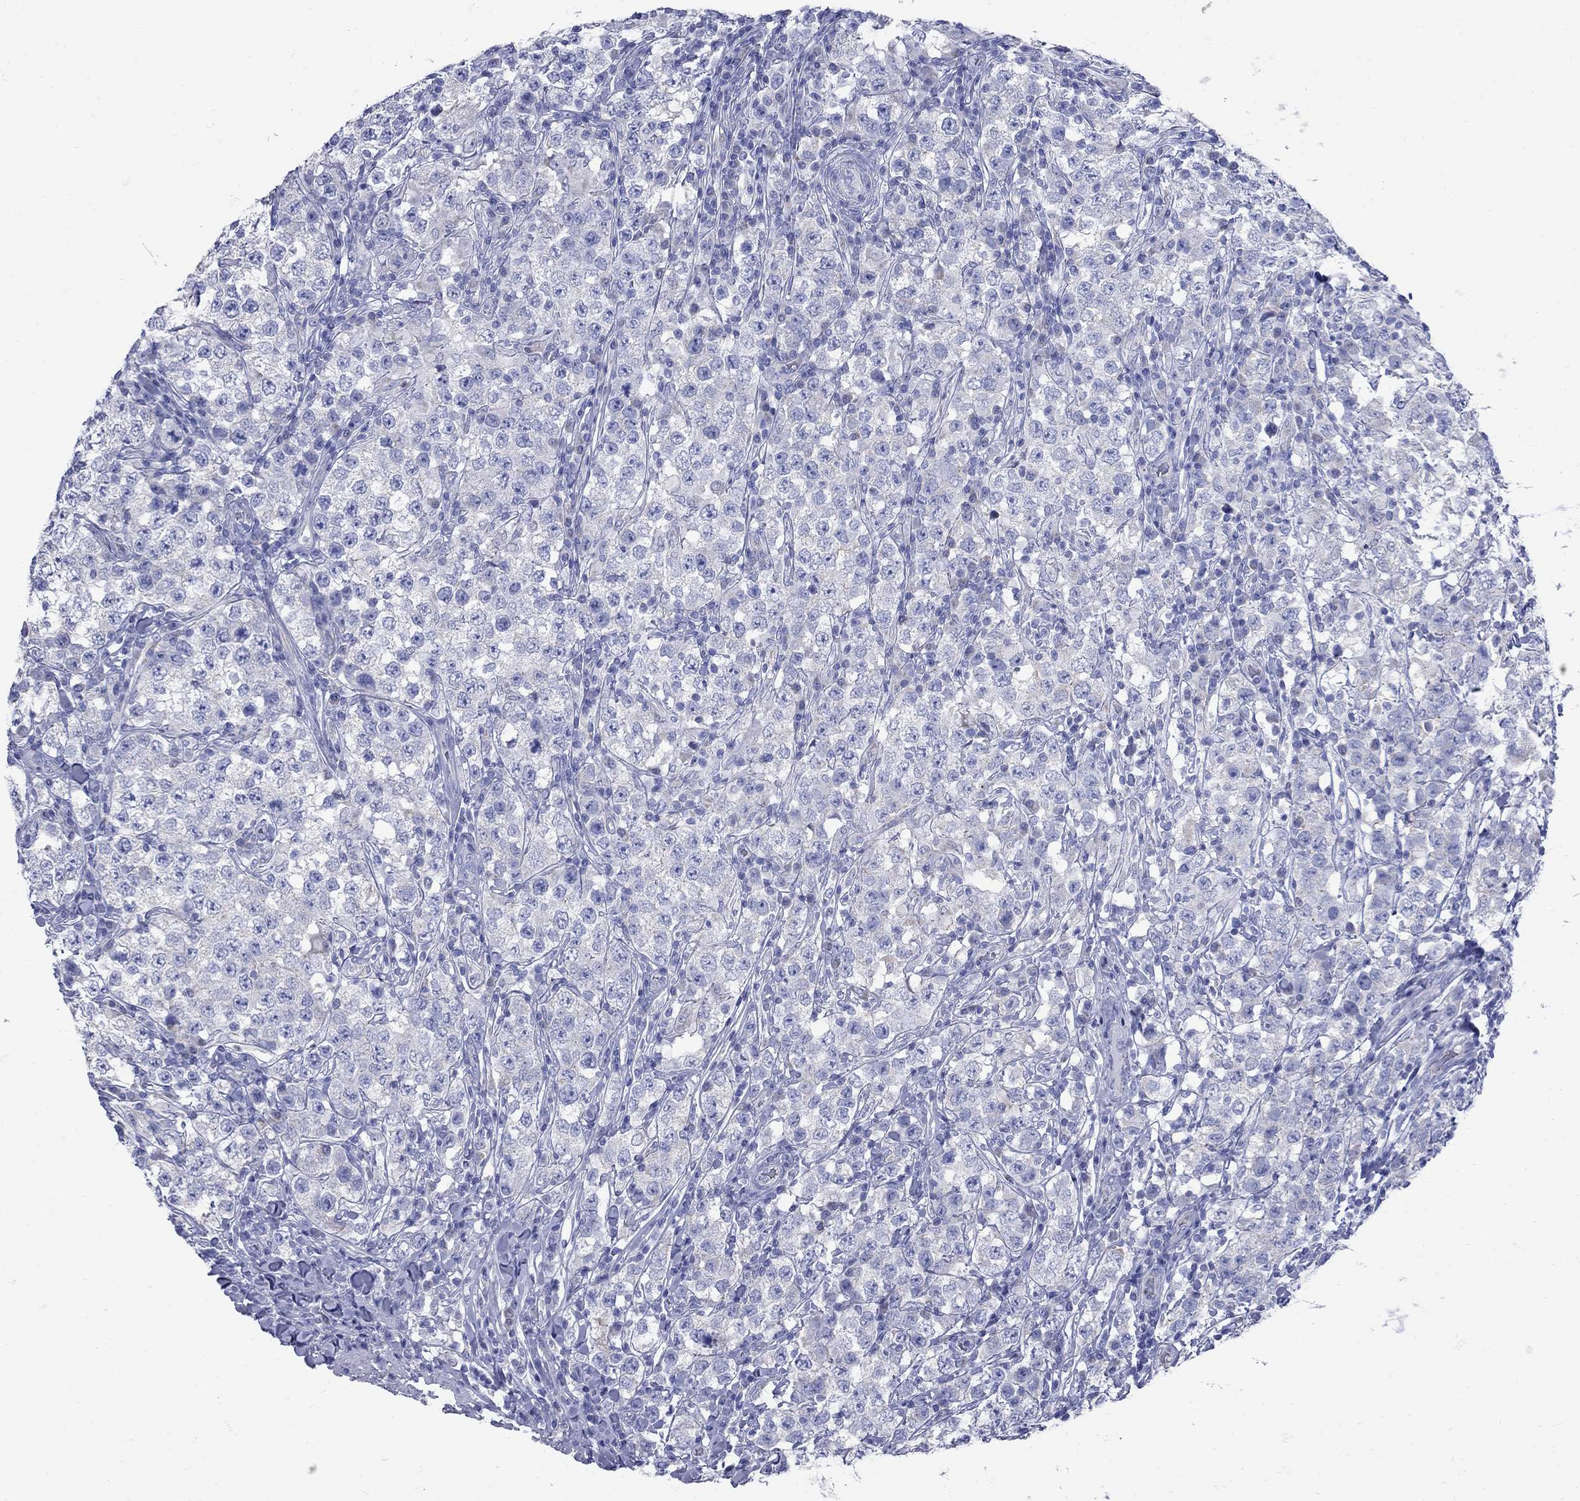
{"staining": {"intensity": "negative", "quantity": "none", "location": "none"}, "tissue": "testis cancer", "cell_type": "Tumor cells", "image_type": "cancer", "snomed": [{"axis": "morphology", "description": "Seminoma, NOS"}, {"axis": "morphology", "description": "Carcinoma, Embryonal, NOS"}, {"axis": "topography", "description": "Testis"}], "caption": "This is a histopathology image of immunohistochemistry (IHC) staining of testis embryonal carcinoma, which shows no positivity in tumor cells.", "gene": "PDZD3", "patient": {"sex": "male", "age": 41}}